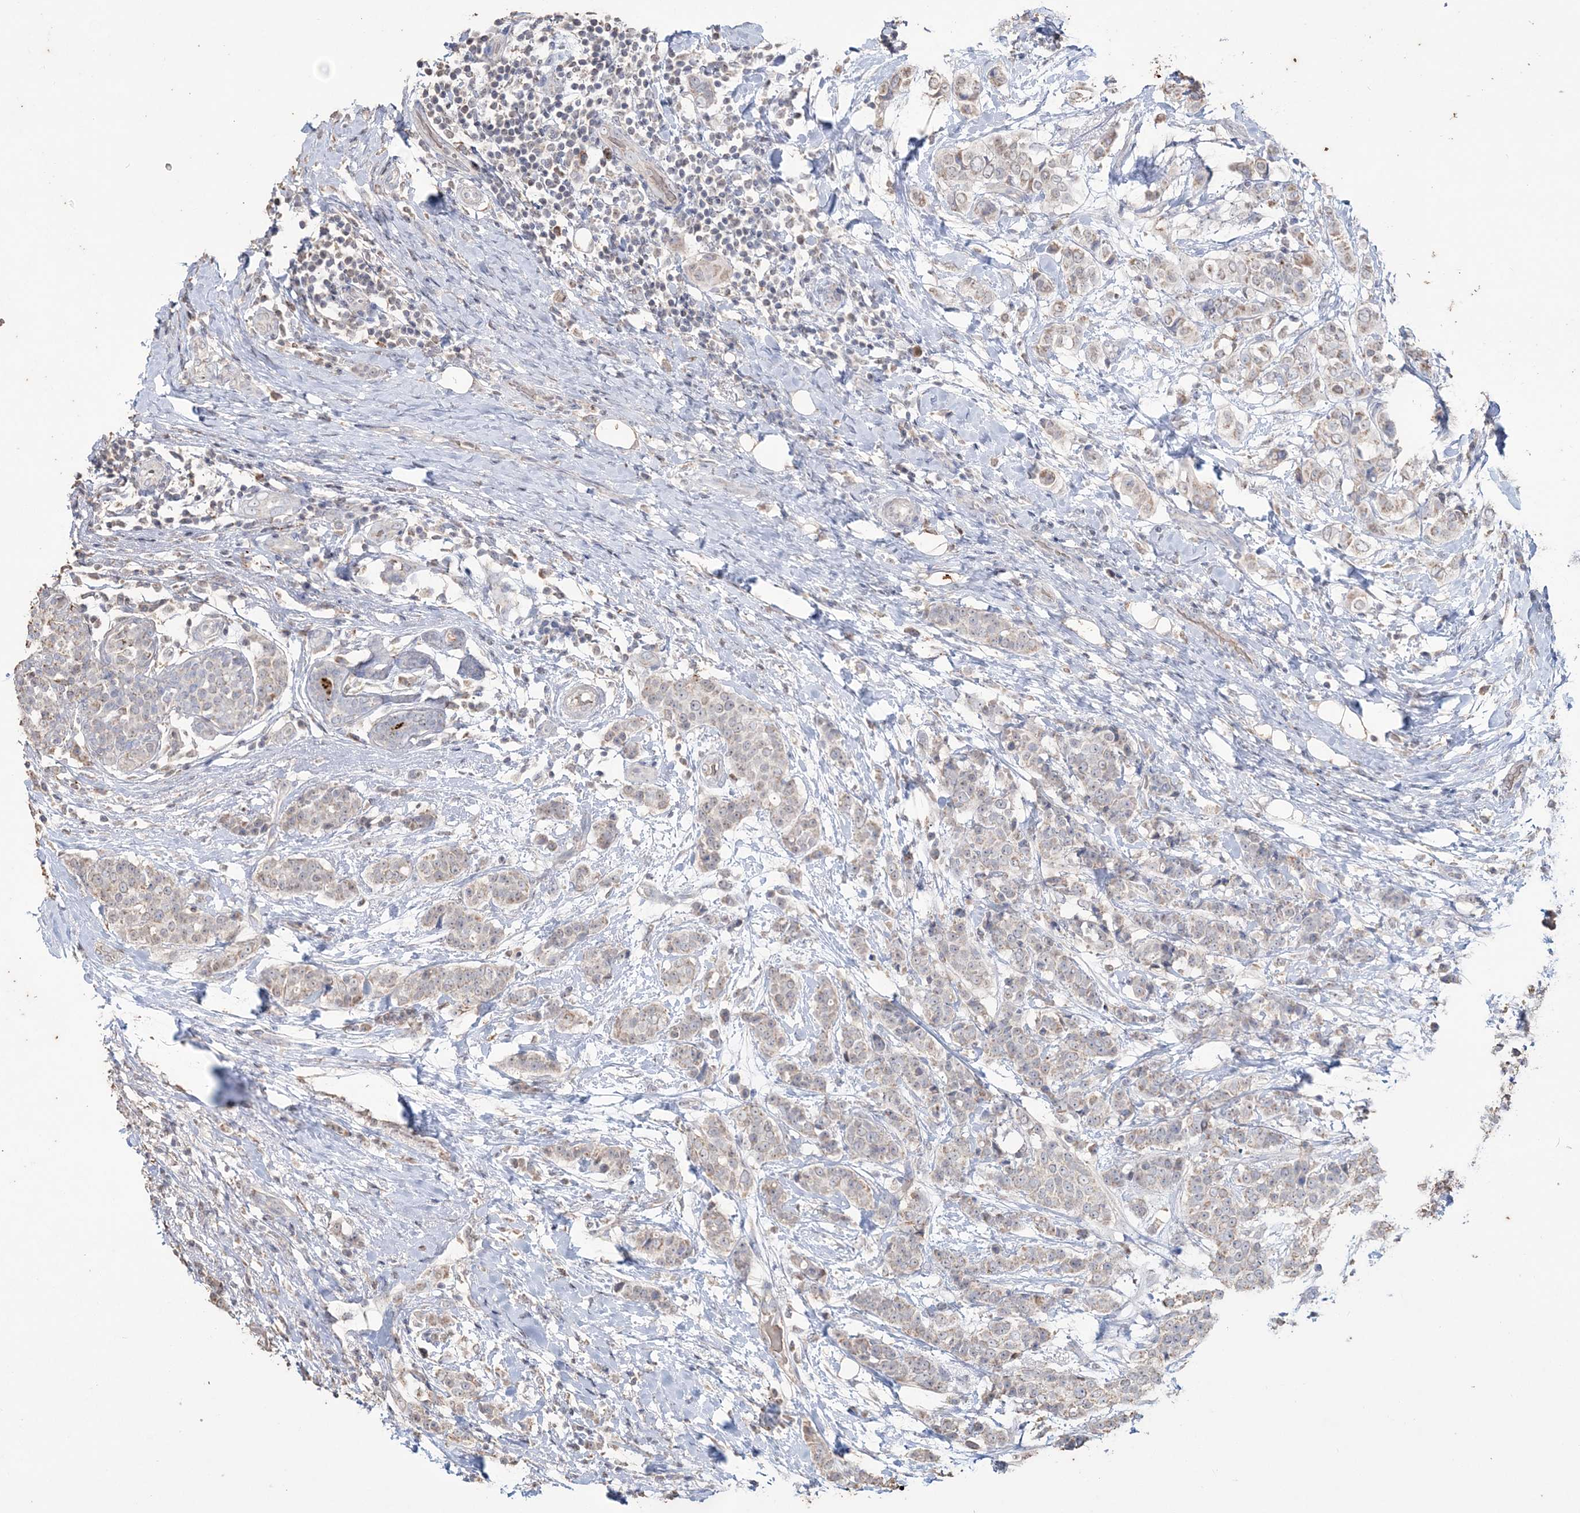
{"staining": {"intensity": "moderate", "quantity": "25%-75%", "location": "cytoplasmic/membranous"}, "tissue": "breast cancer", "cell_type": "Tumor cells", "image_type": "cancer", "snomed": [{"axis": "morphology", "description": "Lobular carcinoma"}, {"axis": "topography", "description": "Breast"}], "caption": "Human breast lobular carcinoma stained for a protein (brown) reveals moderate cytoplasmic/membranous positive staining in approximately 25%-75% of tumor cells.", "gene": "SFMBT2", "patient": {"sex": "female", "age": 51}}